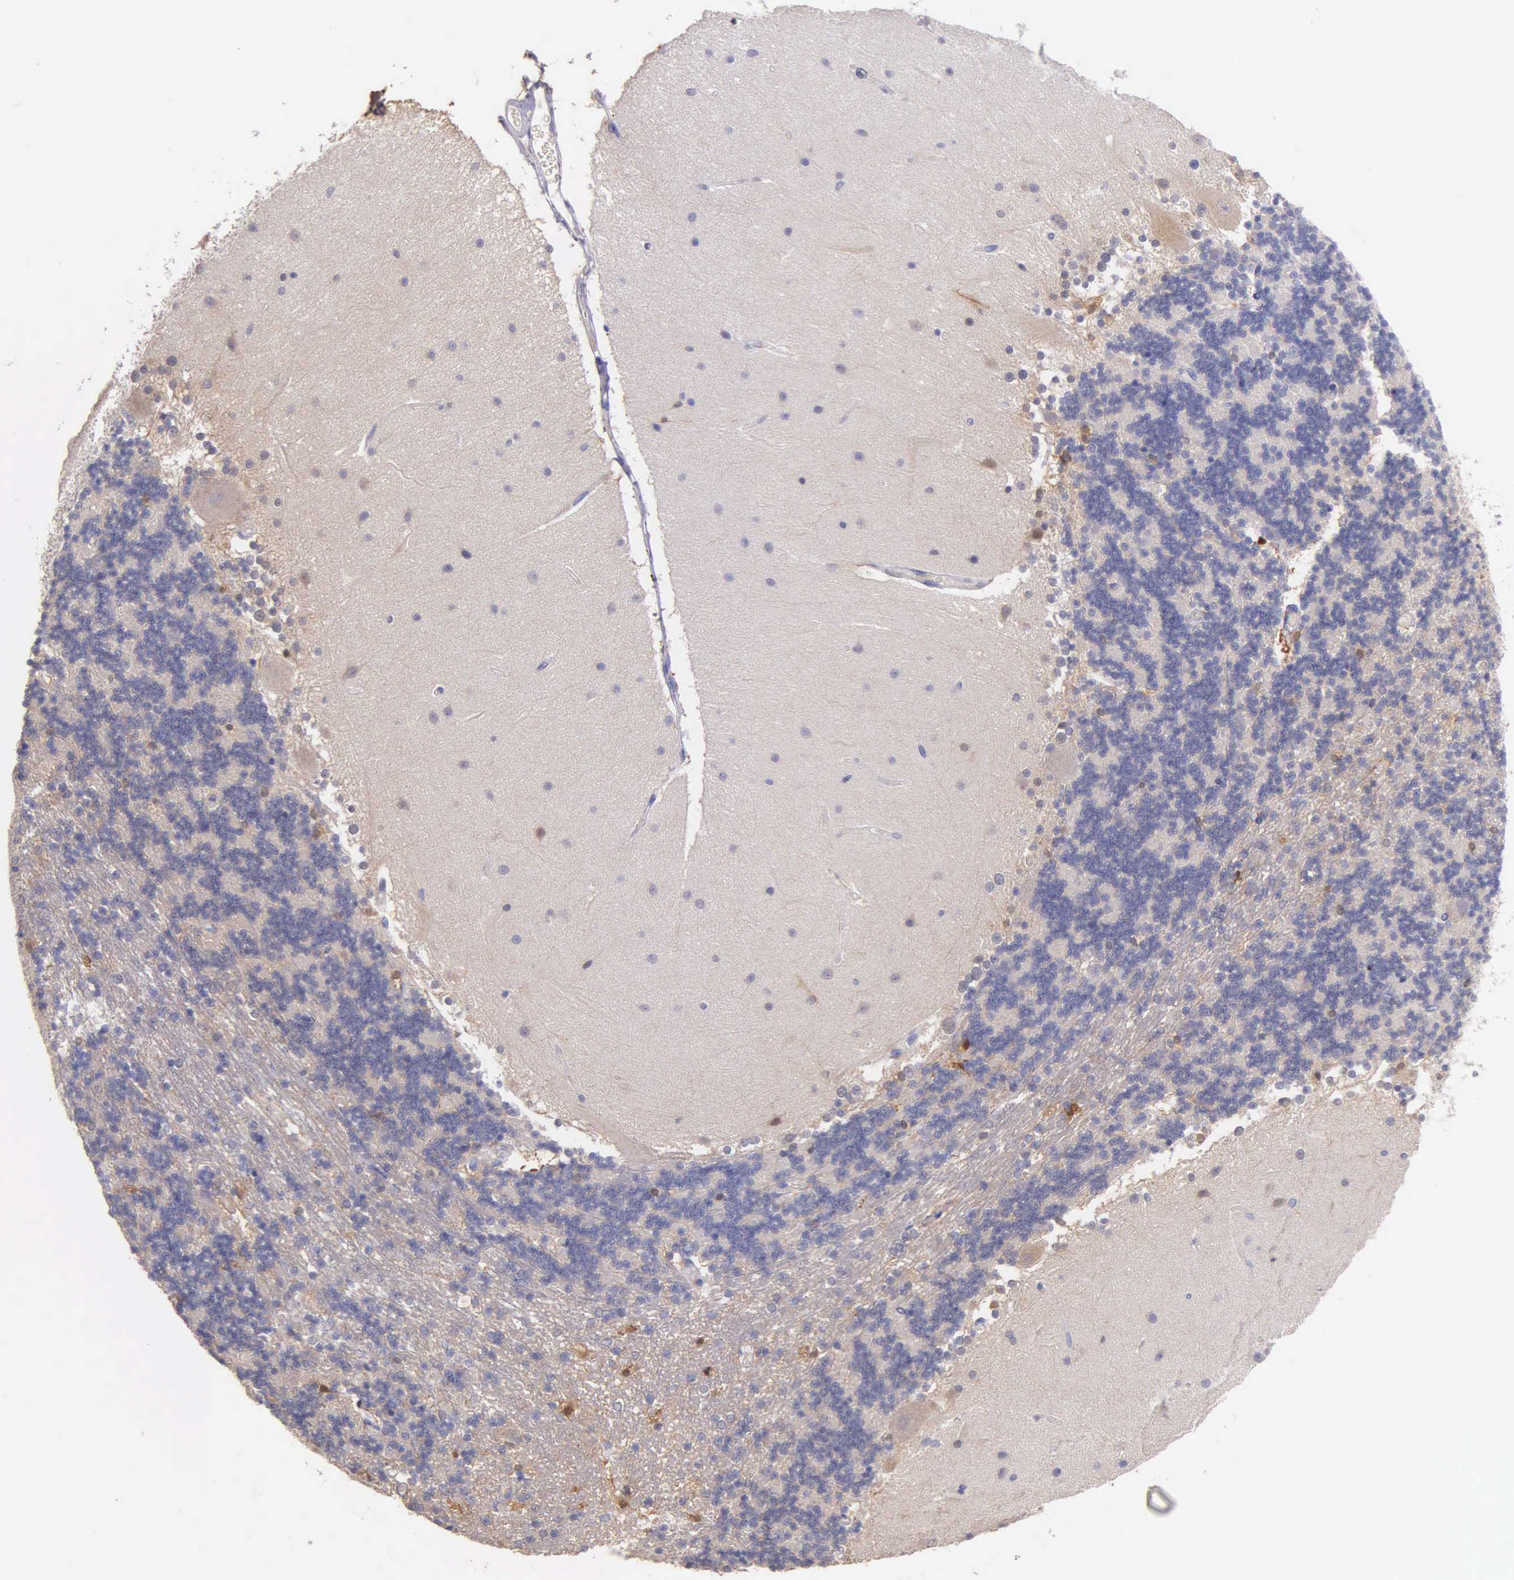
{"staining": {"intensity": "moderate", "quantity": "<25%", "location": "cytoplasmic/membranous"}, "tissue": "cerebellum", "cell_type": "Cells in granular layer", "image_type": "normal", "snomed": [{"axis": "morphology", "description": "Normal tissue, NOS"}, {"axis": "topography", "description": "Cerebellum"}], "caption": "DAB immunohistochemical staining of normal human cerebellum displays moderate cytoplasmic/membranous protein positivity in approximately <25% of cells in granular layer. The staining was performed using DAB to visualize the protein expression in brown, while the nuclei were stained in blue with hematoxylin (Magnification: 20x).", "gene": "GSTT2B", "patient": {"sex": "female", "age": 54}}